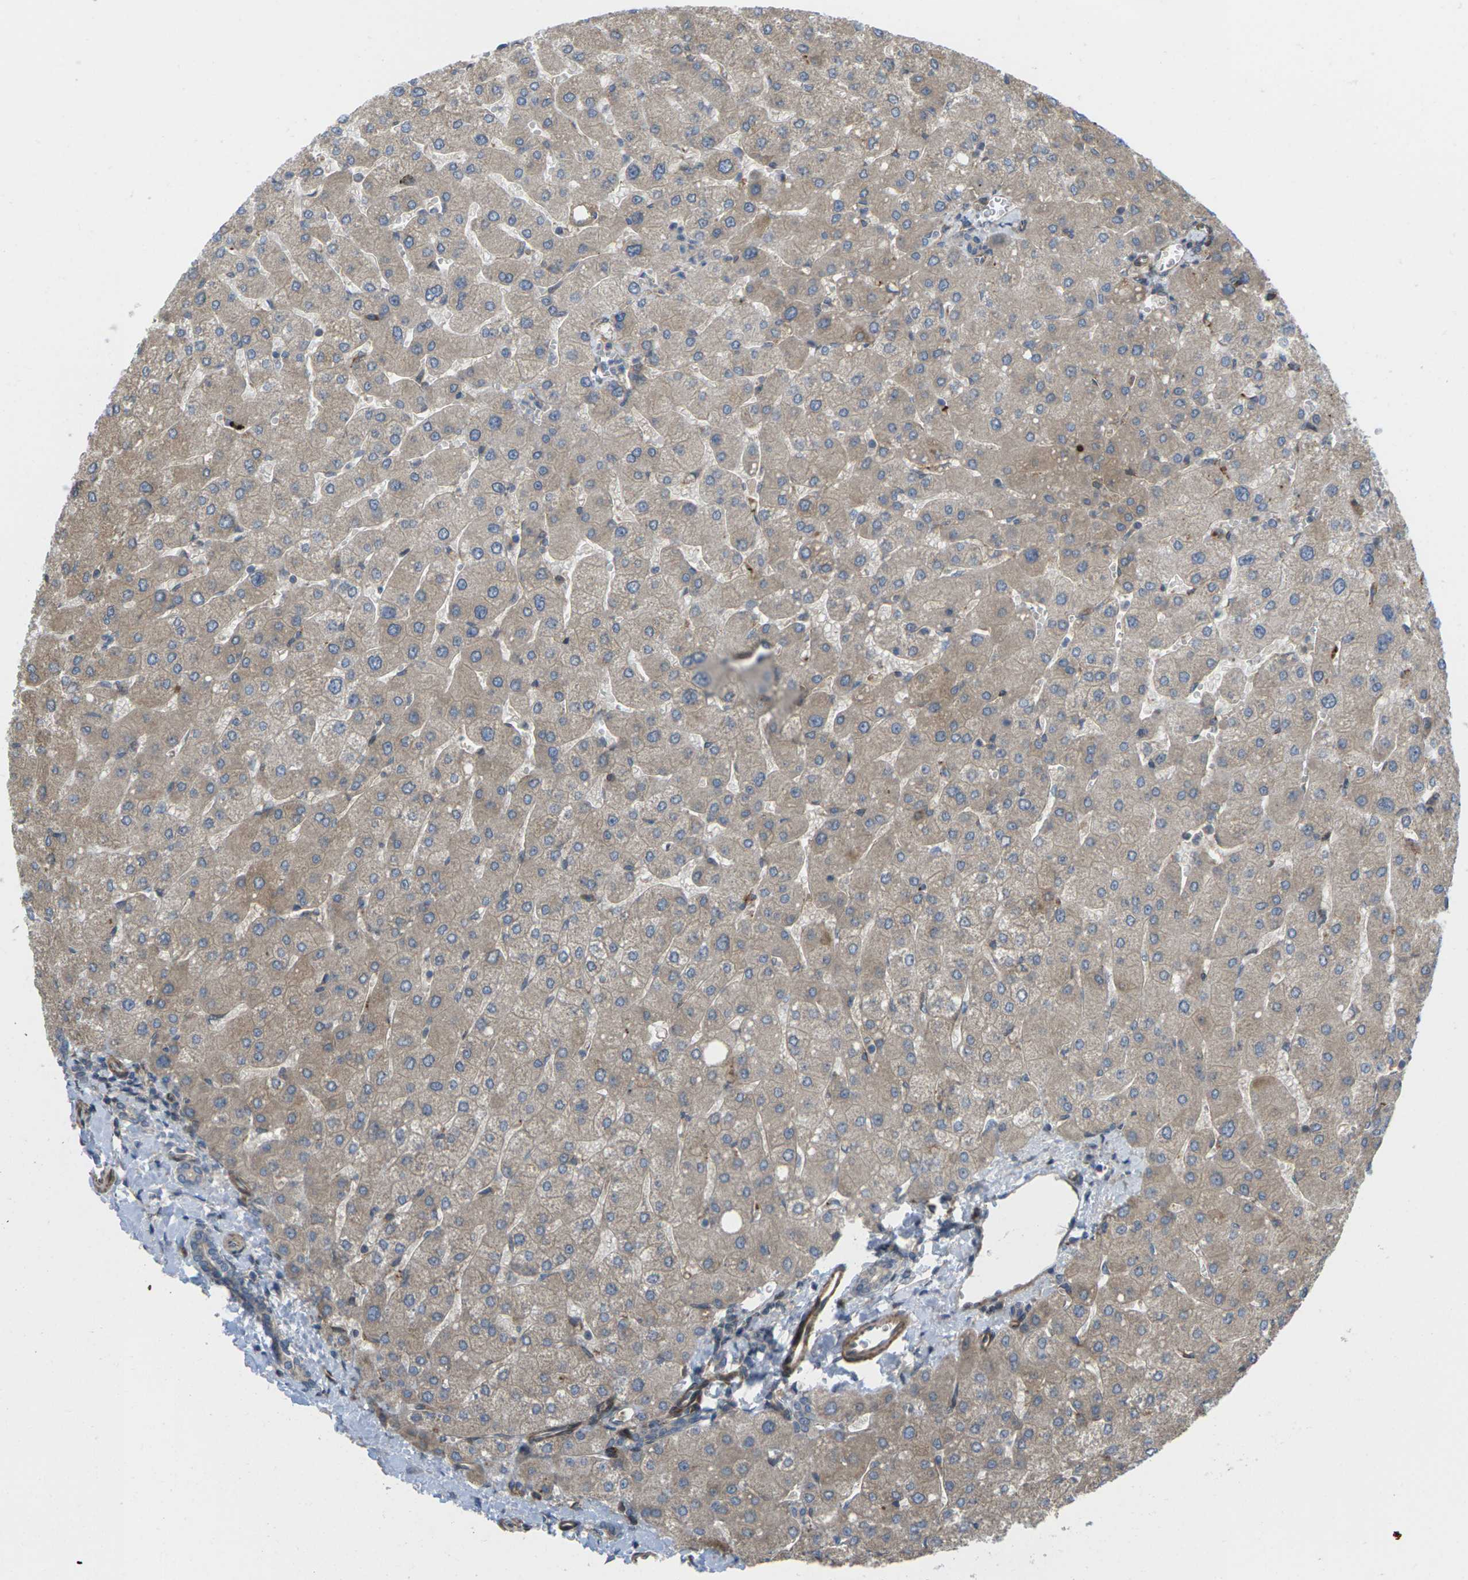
{"staining": {"intensity": "weak", "quantity": ">75%", "location": "cytoplasmic/membranous"}, "tissue": "liver", "cell_type": "Cholangiocytes", "image_type": "normal", "snomed": [{"axis": "morphology", "description": "Normal tissue, NOS"}, {"axis": "topography", "description": "Liver"}], "caption": "Cholangiocytes show low levels of weak cytoplasmic/membranous expression in approximately >75% of cells in unremarkable liver. The staining was performed using DAB (3,3'-diaminobenzidine) to visualize the protein expression in brown, while the nuclei were stained in blue with hematoxylin (Magnification: 20x).", "gene": "ROBO1", "patient": {"sex": "male", "age": 55}}